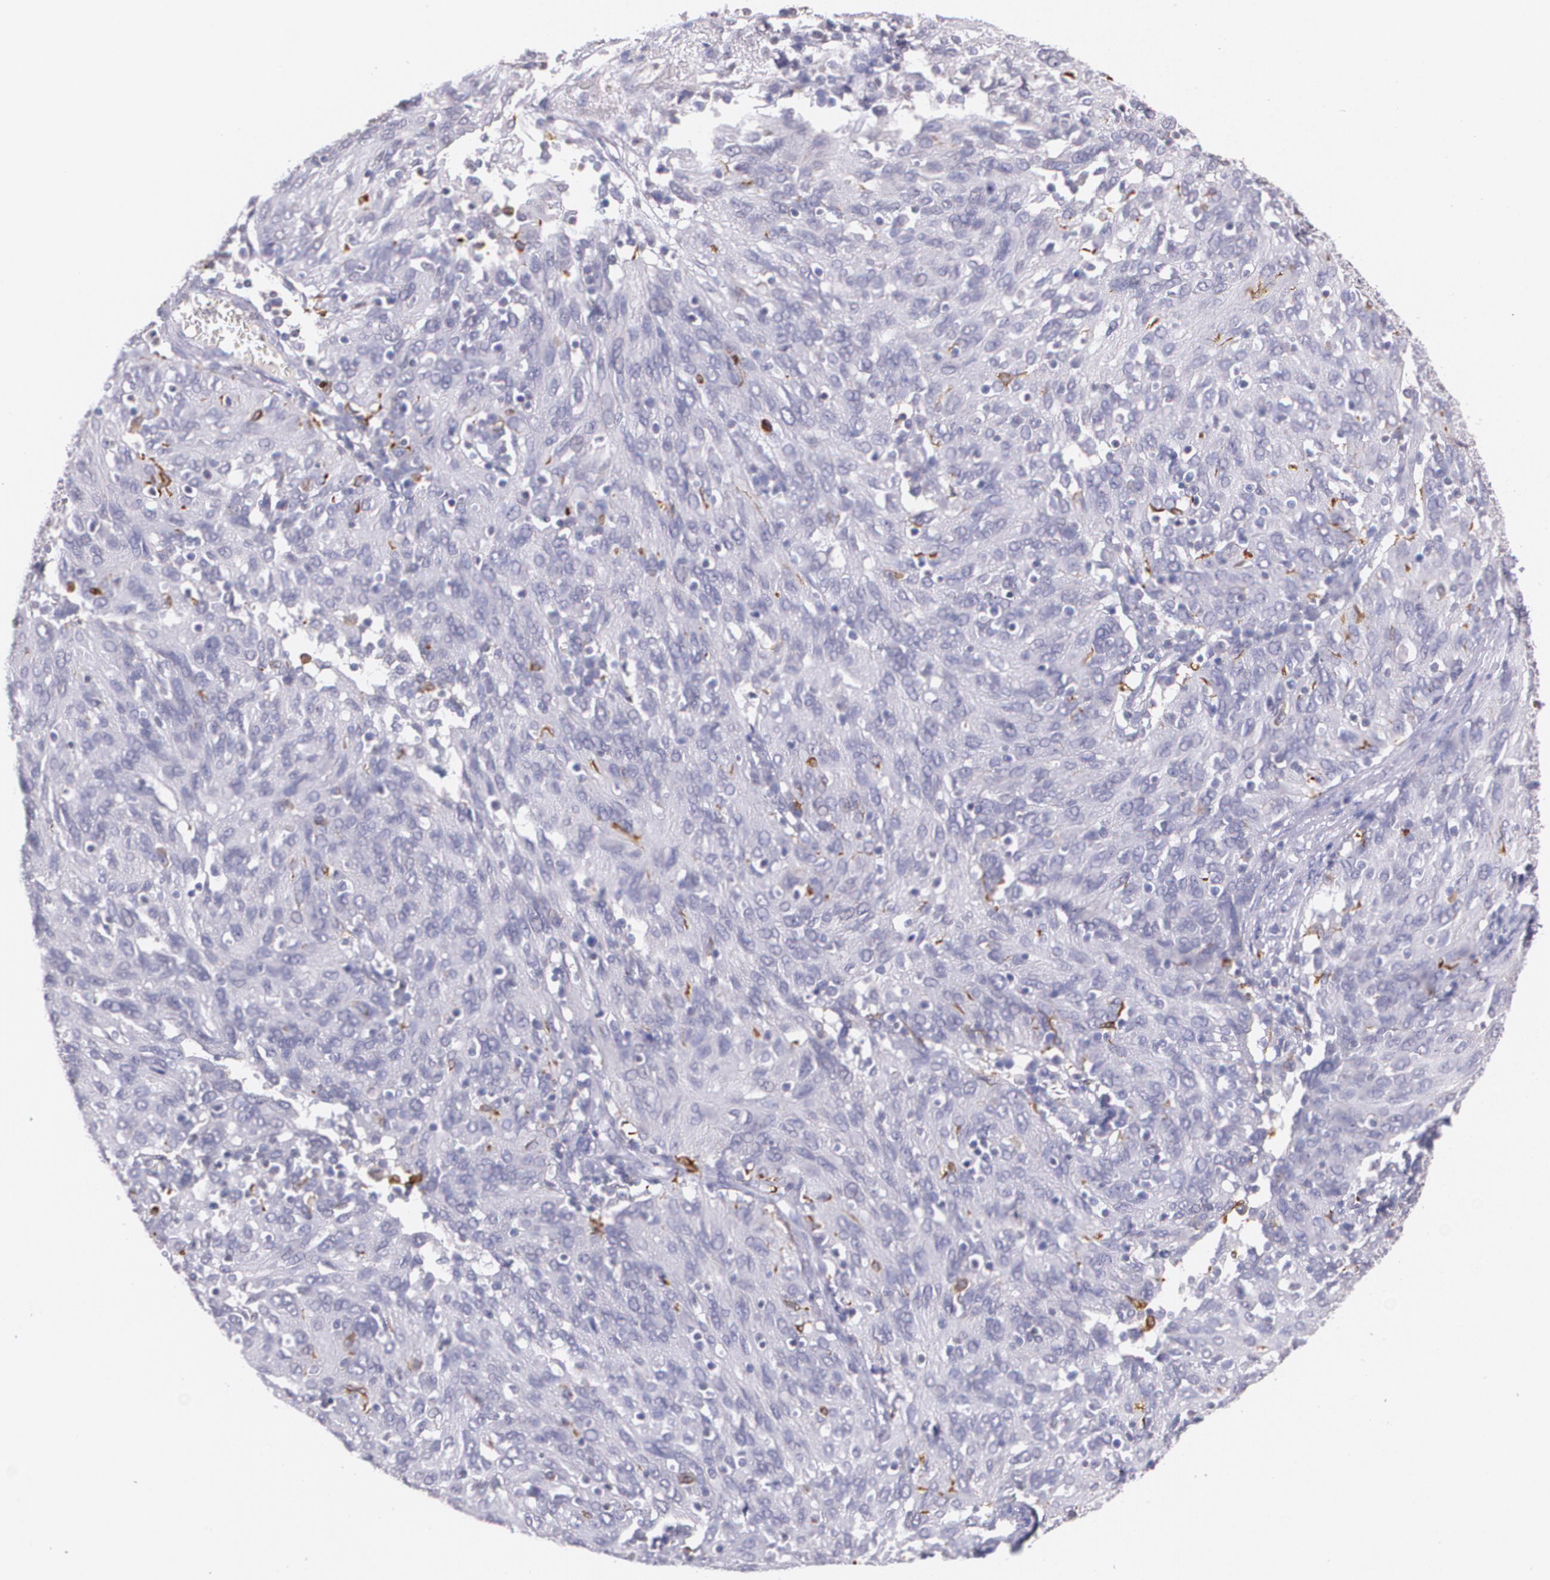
{"staining": {"intensity": "negative", "quantity": "none", "location": "none"}, "tissue": "ovarian cancer", "cell_type": "Tumor cells", "image_type": "cancer", "snomed": [{"axis": "morphology", "description": "Carcinoma, endometroid"}, {"axis": "topography", "description": "Ovary"}], "caption": "This is an immunohistochemistry (IHC) histopathology image of endometroid carcinoma (ovarian). There is no staining in tumor cells.", "gene": "RTN1", "patient": {"sex": "female", "age": 50}}